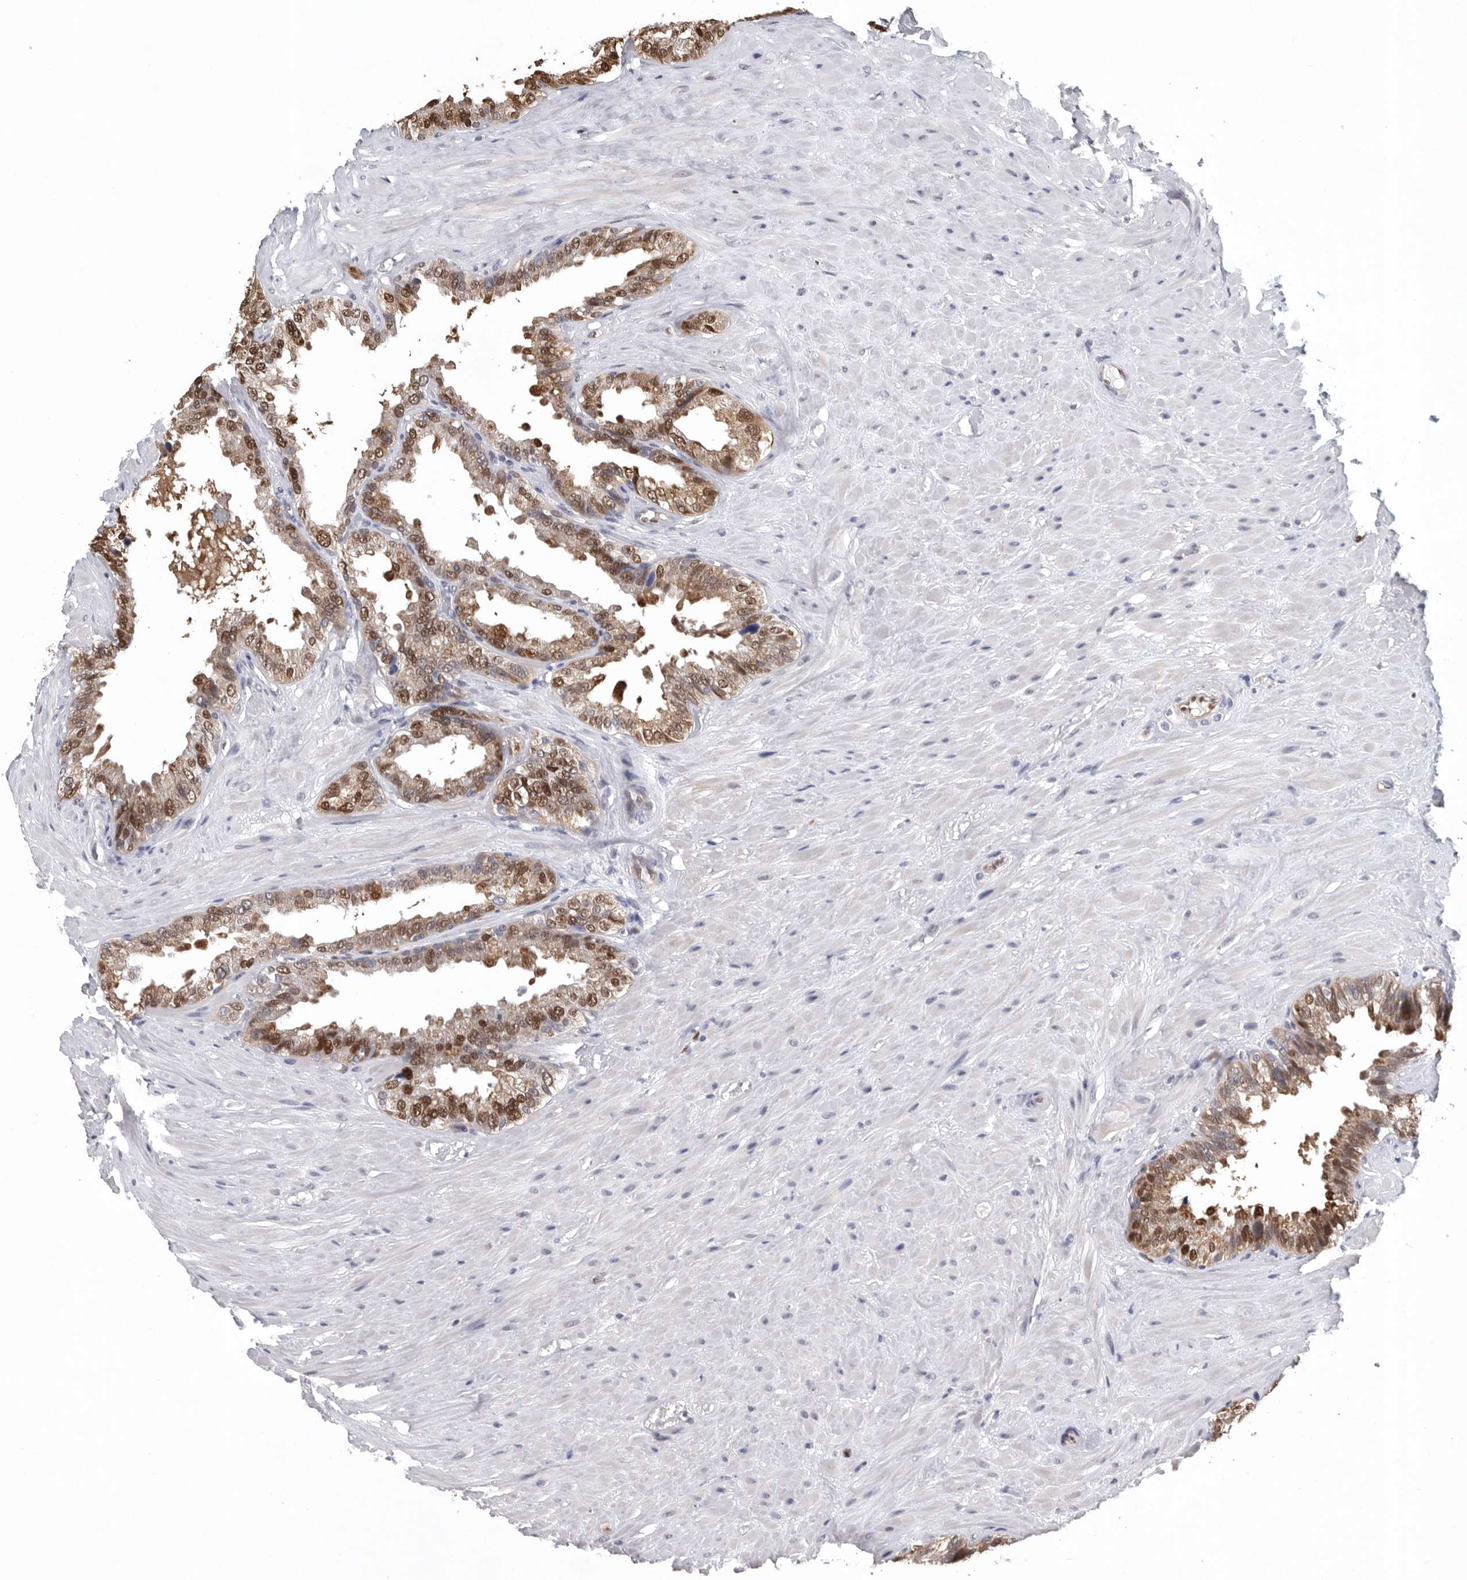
{"staining": {"intensity": "strong", "quantity": ">75%", "location": "nuclear"}, "tissue": "seminal vesicle", "cell_type": "Glandular cells", "image_type": "normal", "snomed": [{"axis": "morphology", "description": "Normal tissue, NOS"}, {"axis": "topography", "description": "Seminal veicle"}], "caption": "This micrograph displays immunohistochemistry (IHC) staining of normal seminal vesicle, with high strong nuclear staining in approximately >75% of glandular cells.", "gene": "PDCD4", "patient": {"sex": "male", "age": 80}}